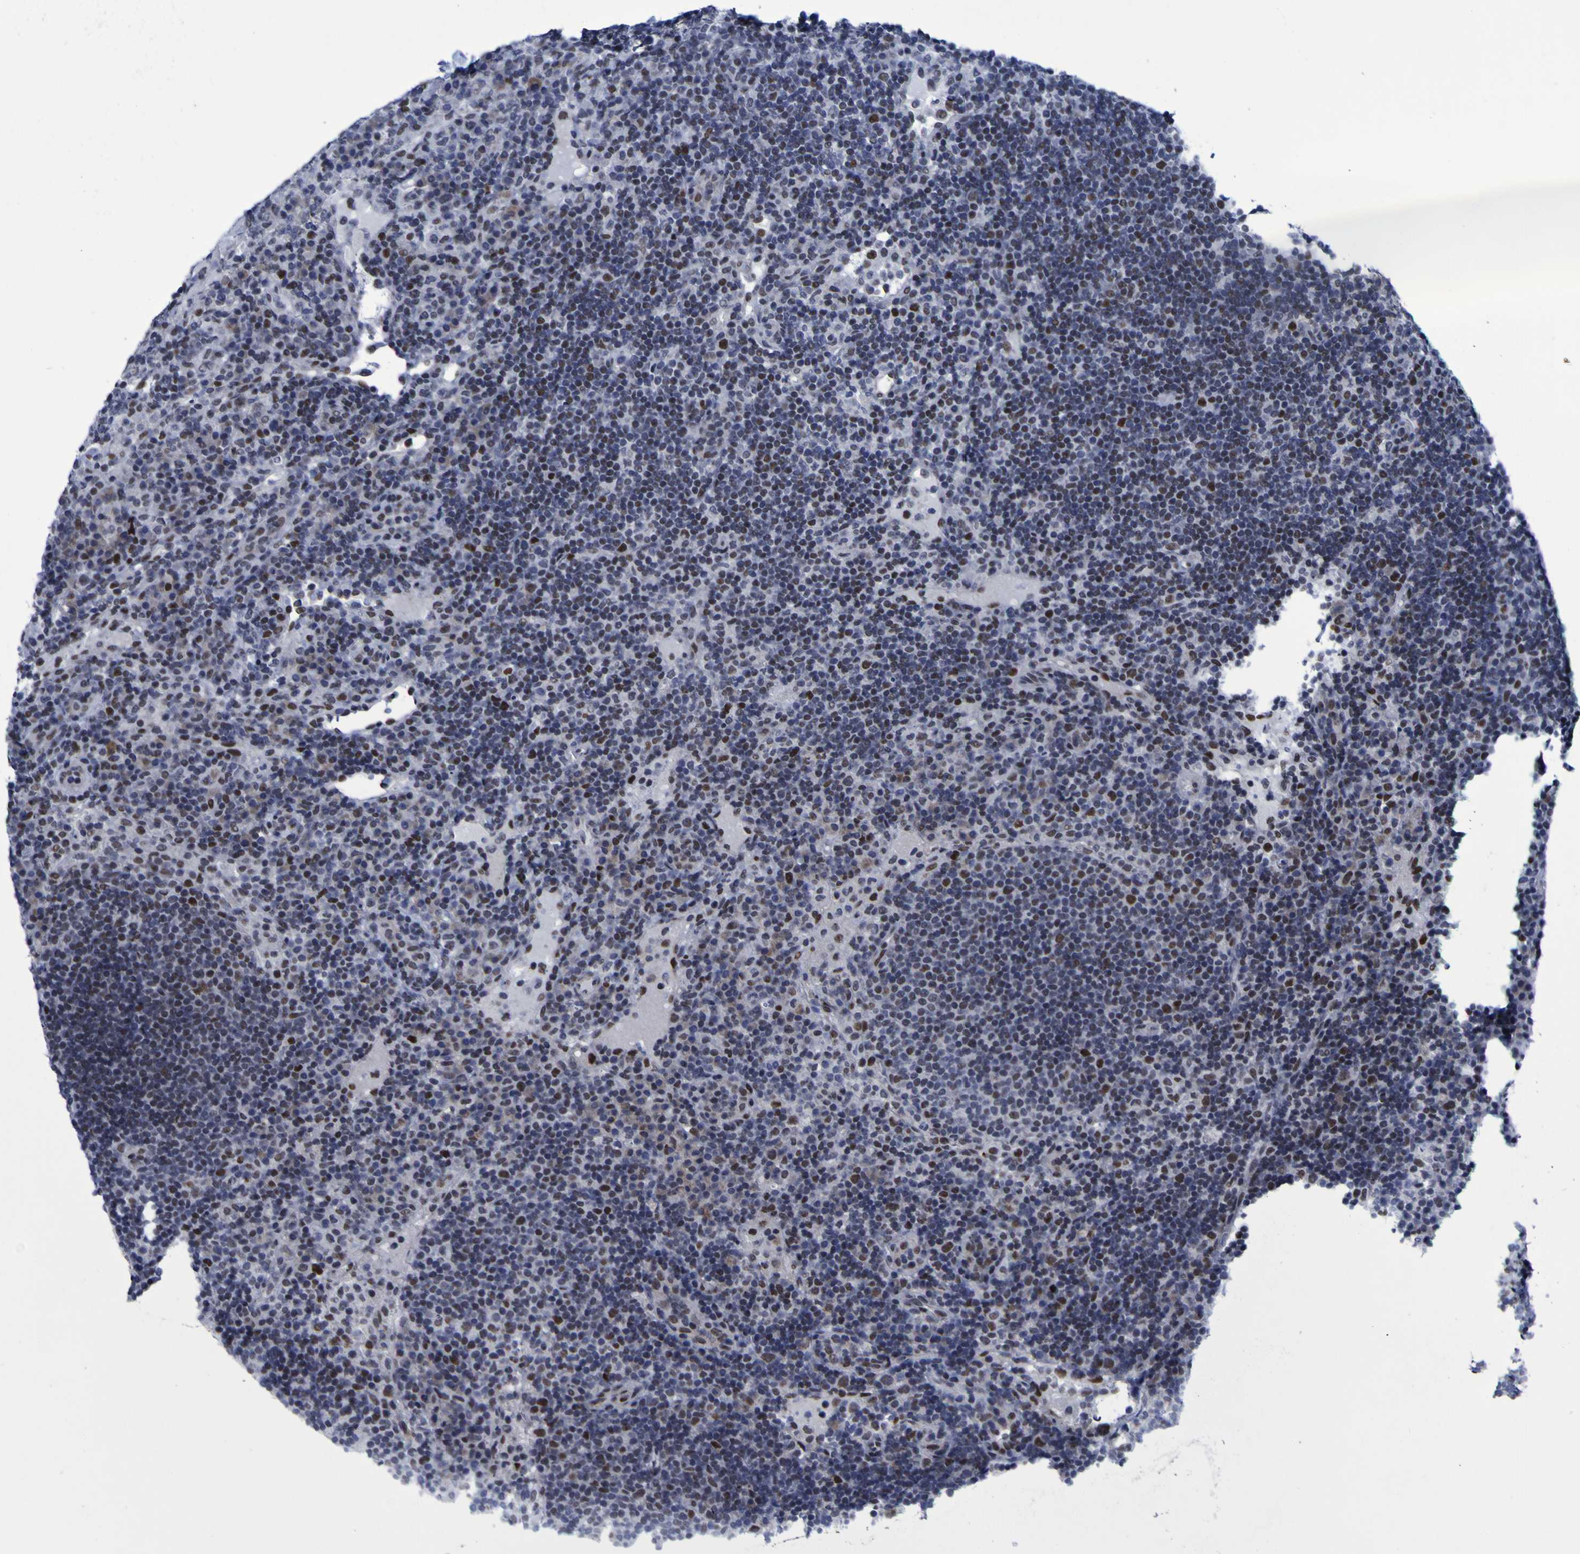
{"staining": {"intensity": "moderate", "quantity": "<25%", "location": "nuclear"}, "tissue": "lymph node", "cell_type": "Germinal center cells", "image_type": "normal", "snomed": [{"axis": "morphology", "description": "Normal tissue, NOS"}, {"axis": "topography", "description": "Lymph node"}], "caption": "Immunohistochemistry (IHC) photomicrograph of normal lymph node stained for a protein (brown), which reveals low levels of moderate nuclear positivity in about <25% of germinal center cells.", "gene": "MBD3", "patient": {"sex": "female", "age": 53}}